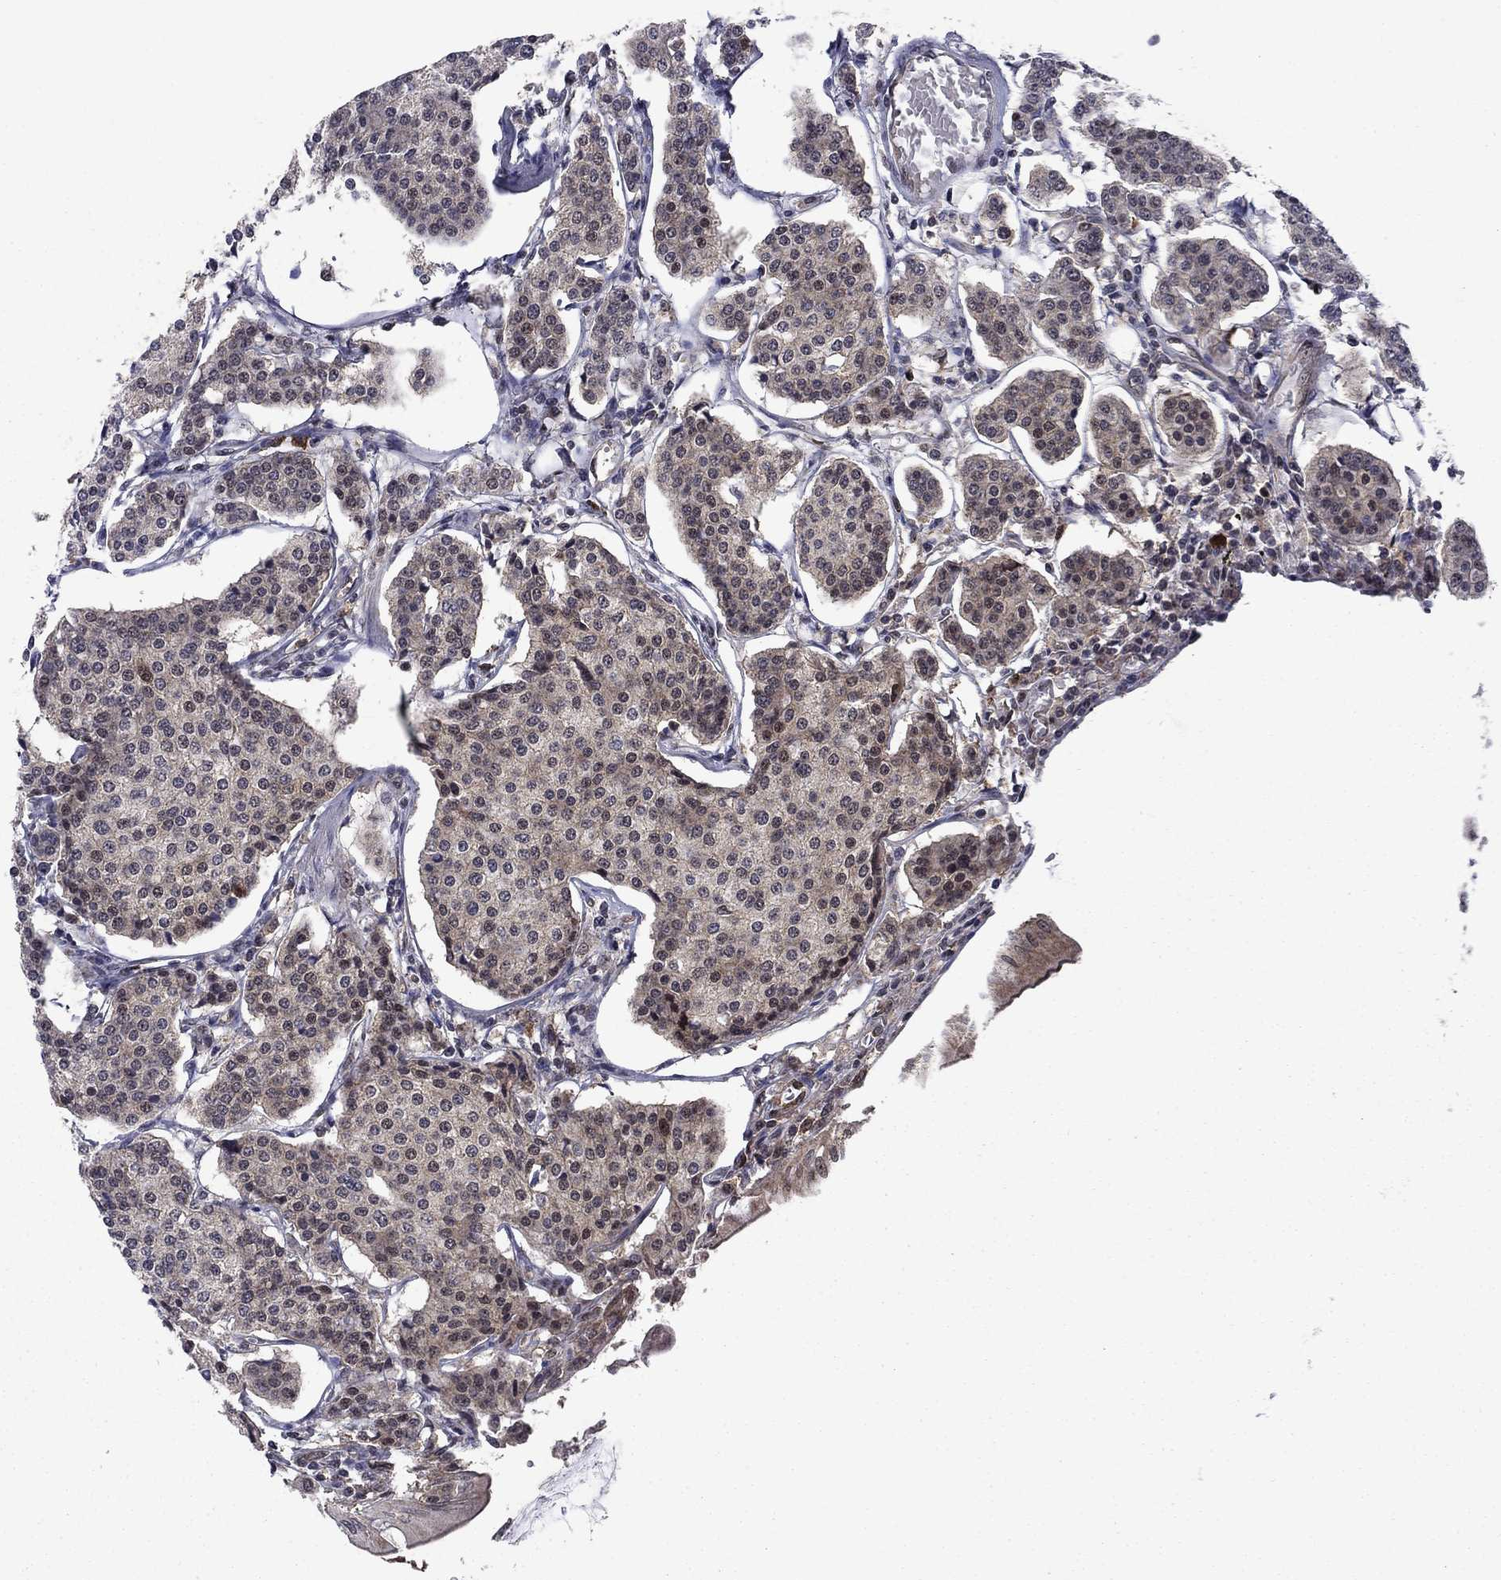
{"staining": {"intensity": "weak", "quantity": "25%-75%", "location": "cytoplasmic/membranous"}, "tissue": "carcinoid", "cell_type": "Tumor cells", "image_type": "cancer", "snomed": [{"axis": "morphology", "description": "Carcinoid, malignant, NOS"}, {"axis": "topography", "description": "Small intestine"}], "caption": "Protein positivity by immunohistochemistry (IHC) demonstrates weak cytoplasmic/membranous staining in about 25%-75% of tumor cells in carcinoid.", "gene": "DNAJA1", "patient": {"sex": "female", "age": 65}}